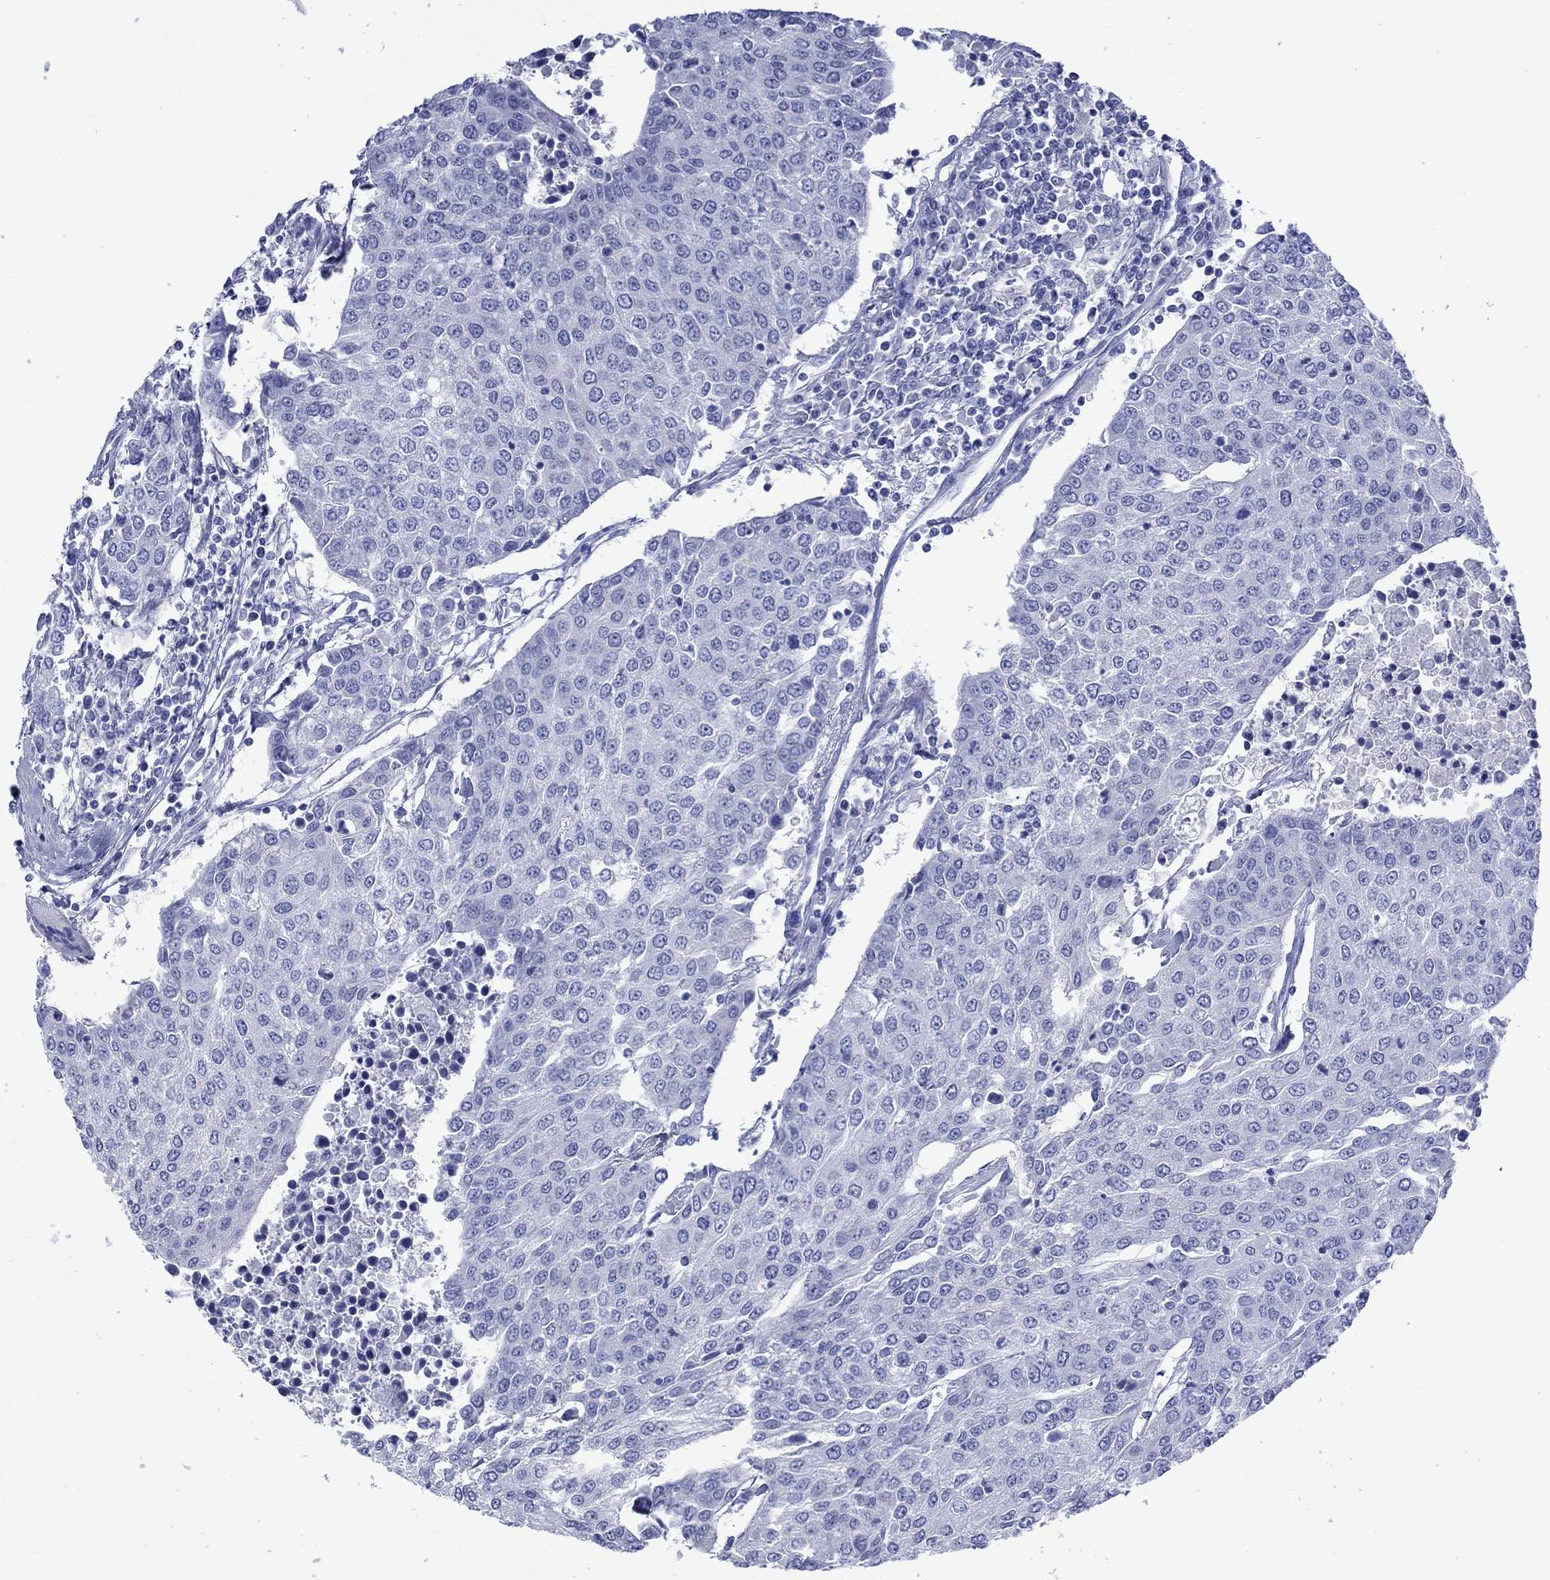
{"staining": {"intensity": "negative", "quantity": "none", "location": "none"}, "tissue": "urothelial cancer", "cell_type": "Tumor cells", "image_type": "cancer", "snomed": [{"axis": "morphology", "description": "Urothelial carcinoma, High grade"}, {"axis": "topography", "description": "Urinary bladder"}], "caption": "DAB immunohistochemical staining of urothelial cancer reveals no significant positivity in tumor cells.", "gene": "MLANA", "patient": {"sex": "female", "age": 85}}